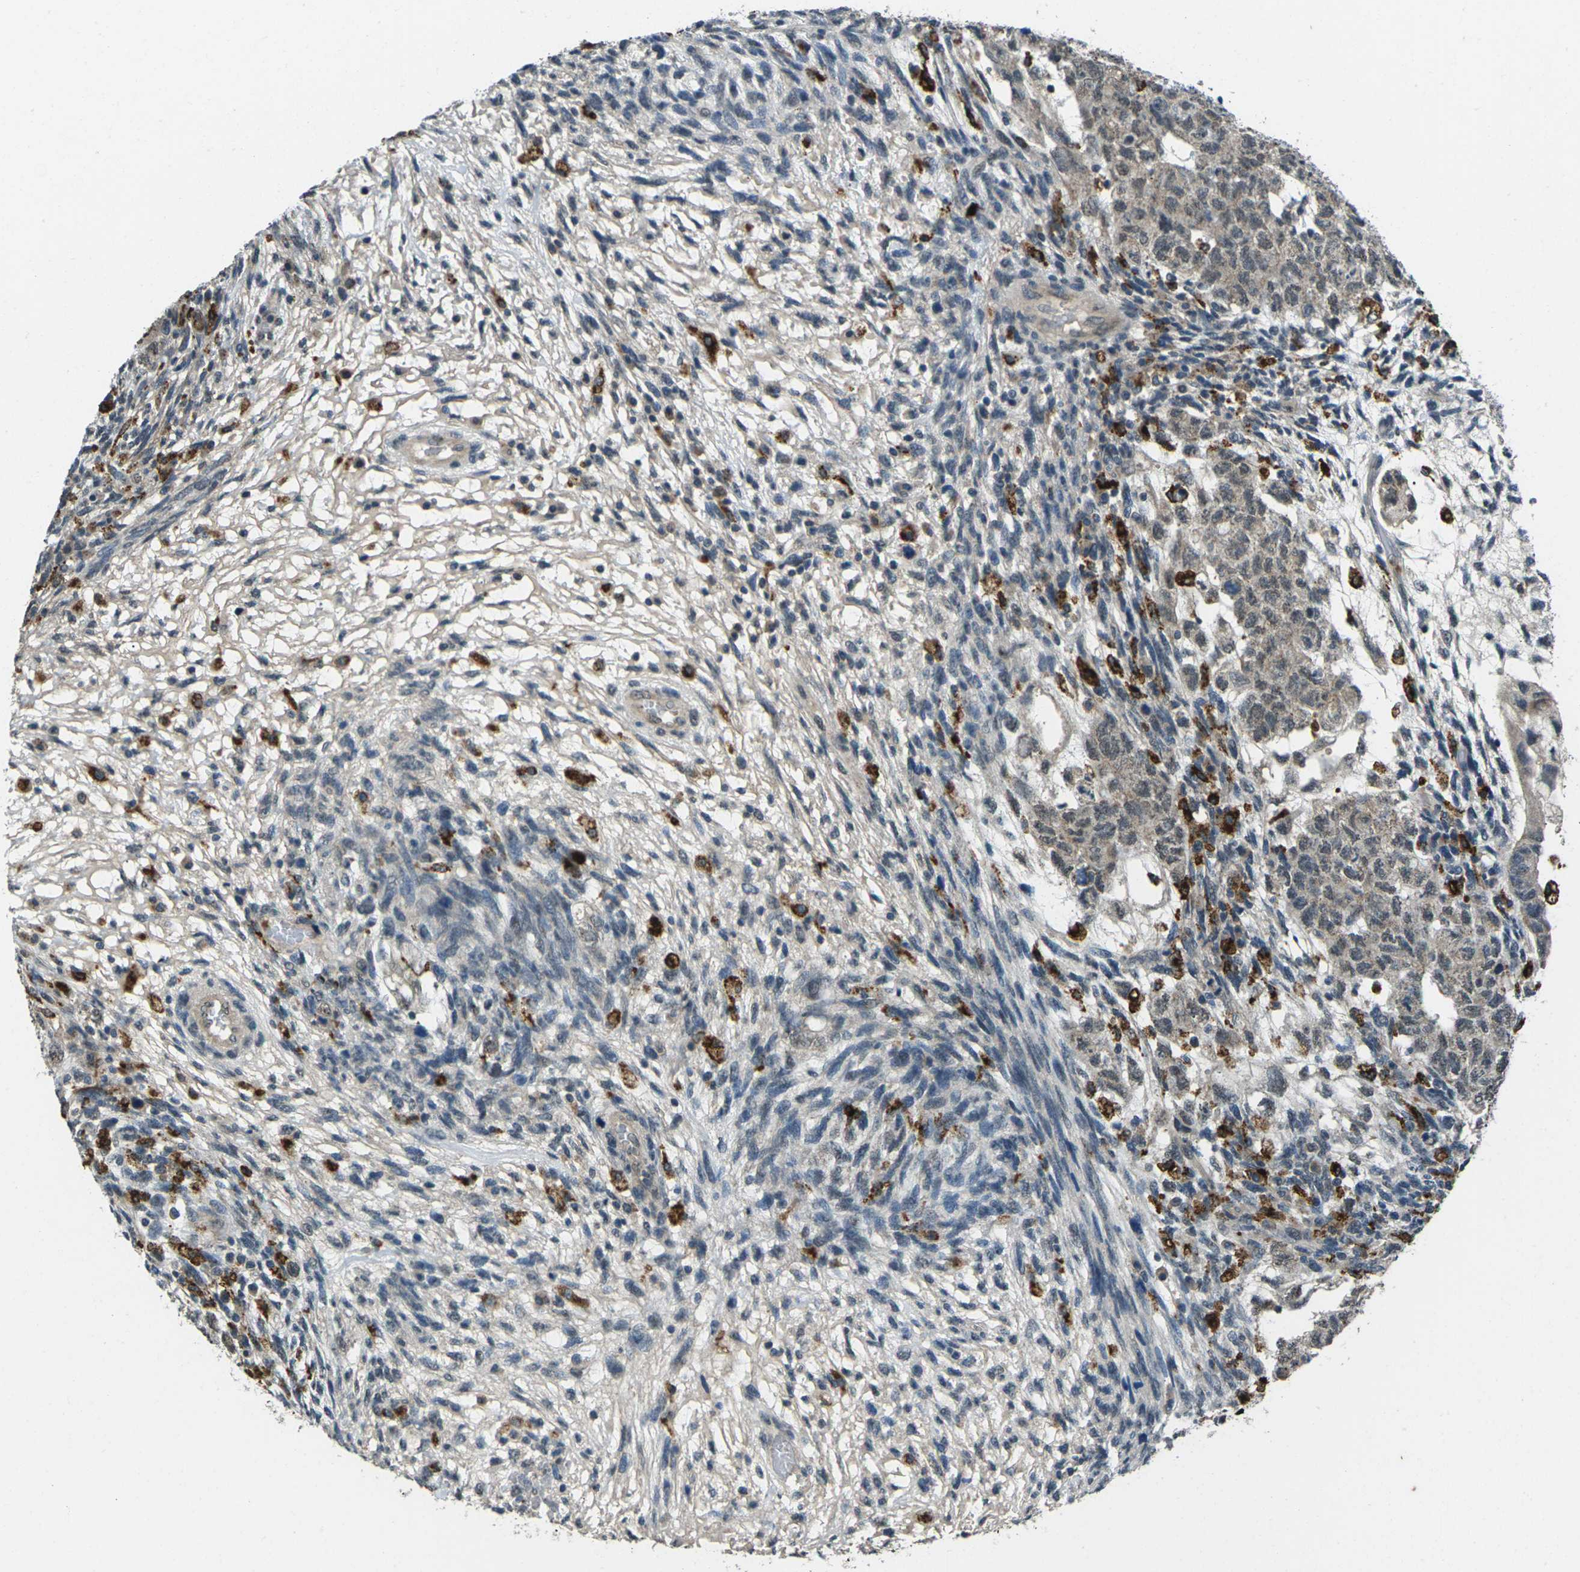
{"staining": {"intensity": "weak", "quantity": "<25%", "location": "cytoplasmic/membranous"}, "tissue": "testis cancer", "cell_type": "Tumor cells", "image_type": "cancer", "snomed": [{"axis": "morphology", "description": "Normal tissue, NOS"}, {"axis": "morphology", "description": "Carcinoma, Embryonal, NOS"}, {"axis": "topography", "description": "Testis"}], "caption": "Tumor cells are negative for protein expression in human testis cancer. (Immunohistochemistry, brightfield microscopy, high magnification).", "gene": "SLC31A2", "patient": {"sex": "male", "age": 36}}